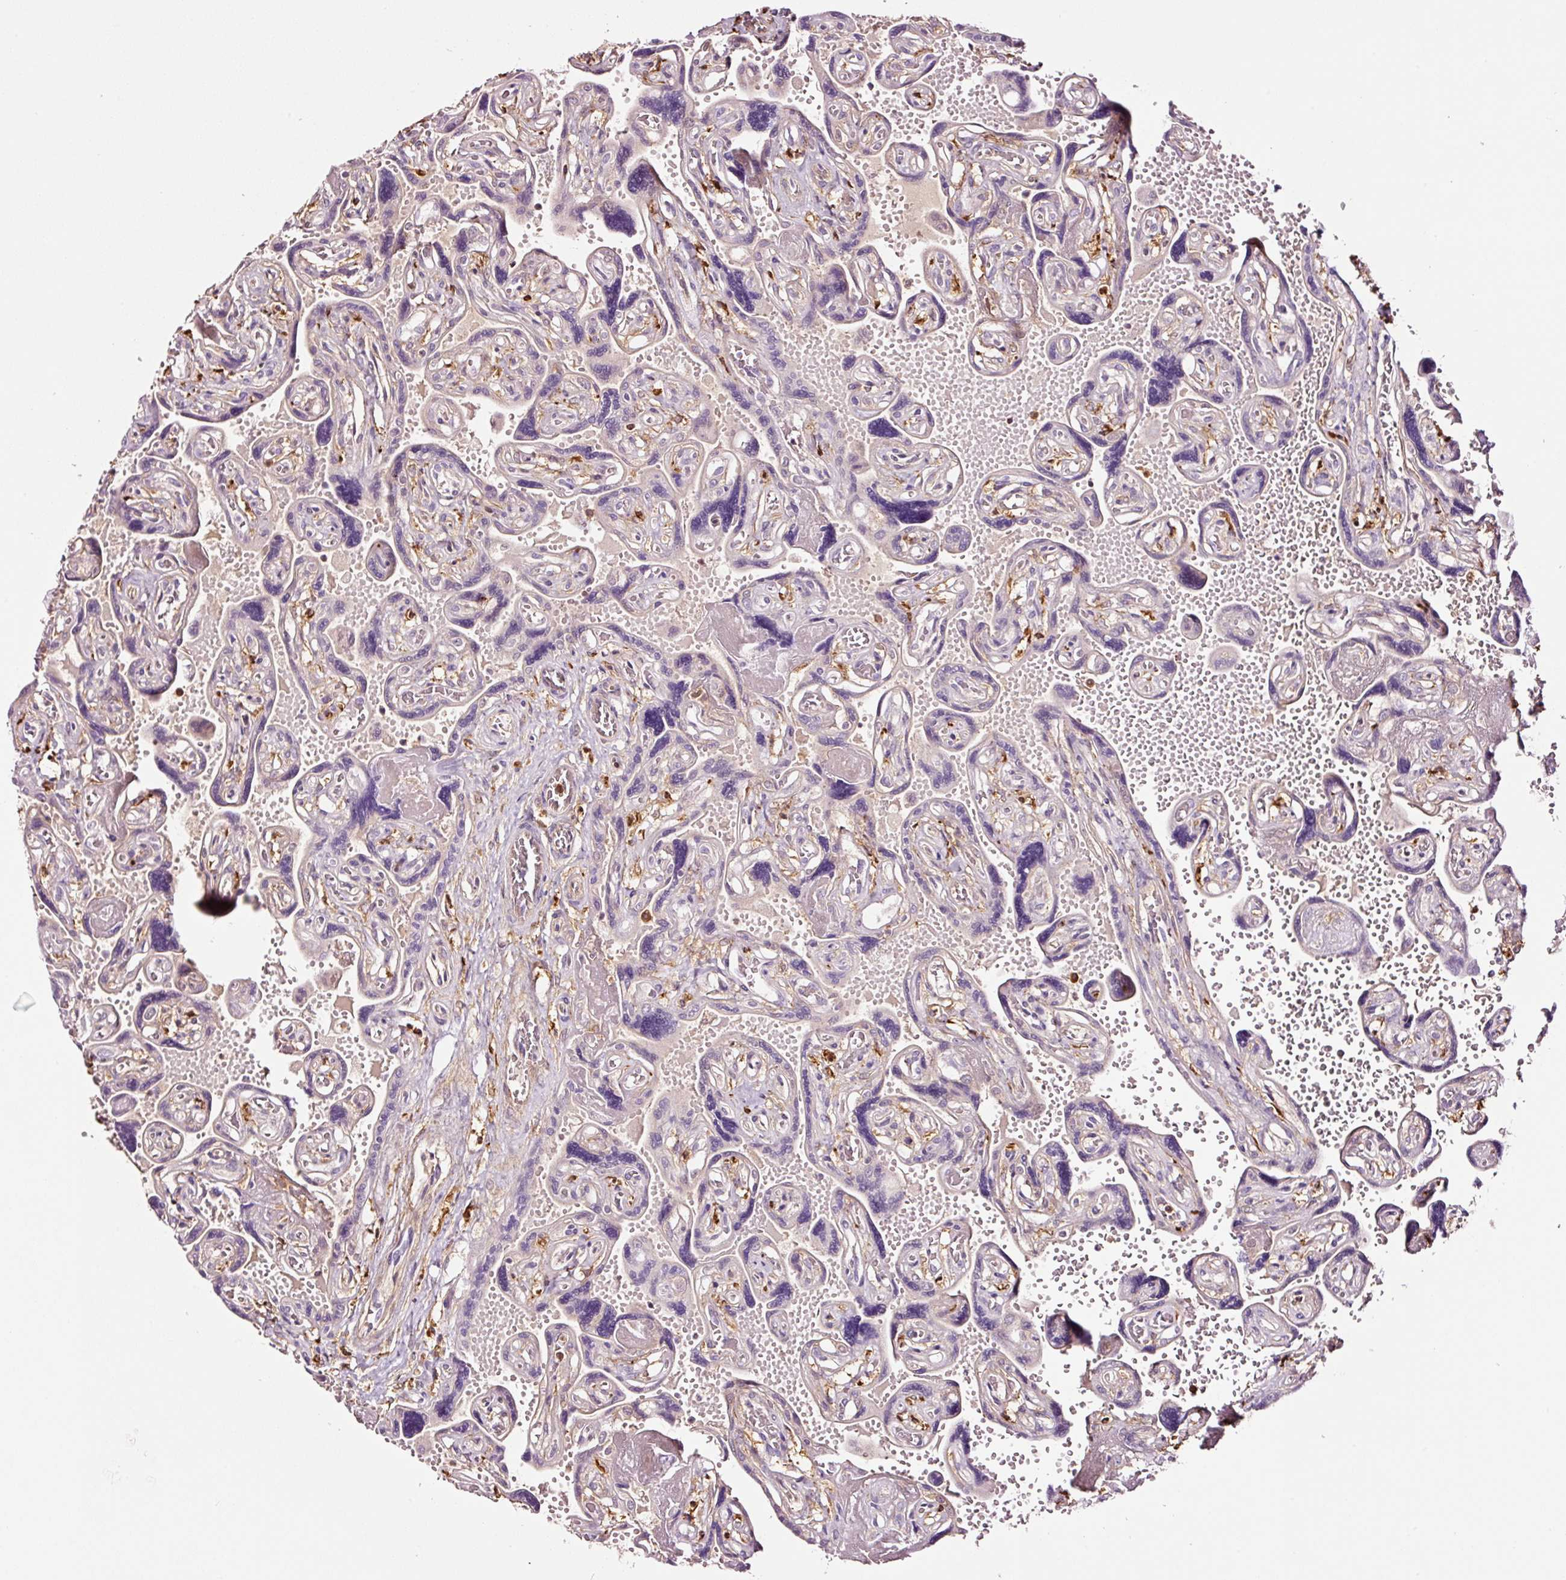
{"staining": {"intensity": "weak", "quantity": "25%-75%", "location": "cytoplasmic/membranous"}, "tissue": "placenta", "cell_type": "Trophoblastic cells", "image_type": "normal", "snomed": [{"axis": "morphology", "description": "Normal tissue, NOS"}, {"axis": "topography", "description": "Placenta"}], "caption": "The image exhibits staining of benign placenta, revealing weak cytoplasmic/membranous protein expression (brown color) within trophoblastic cells.", "gene": "METAP1", "patient": {"sex": "female", "age": 32}}